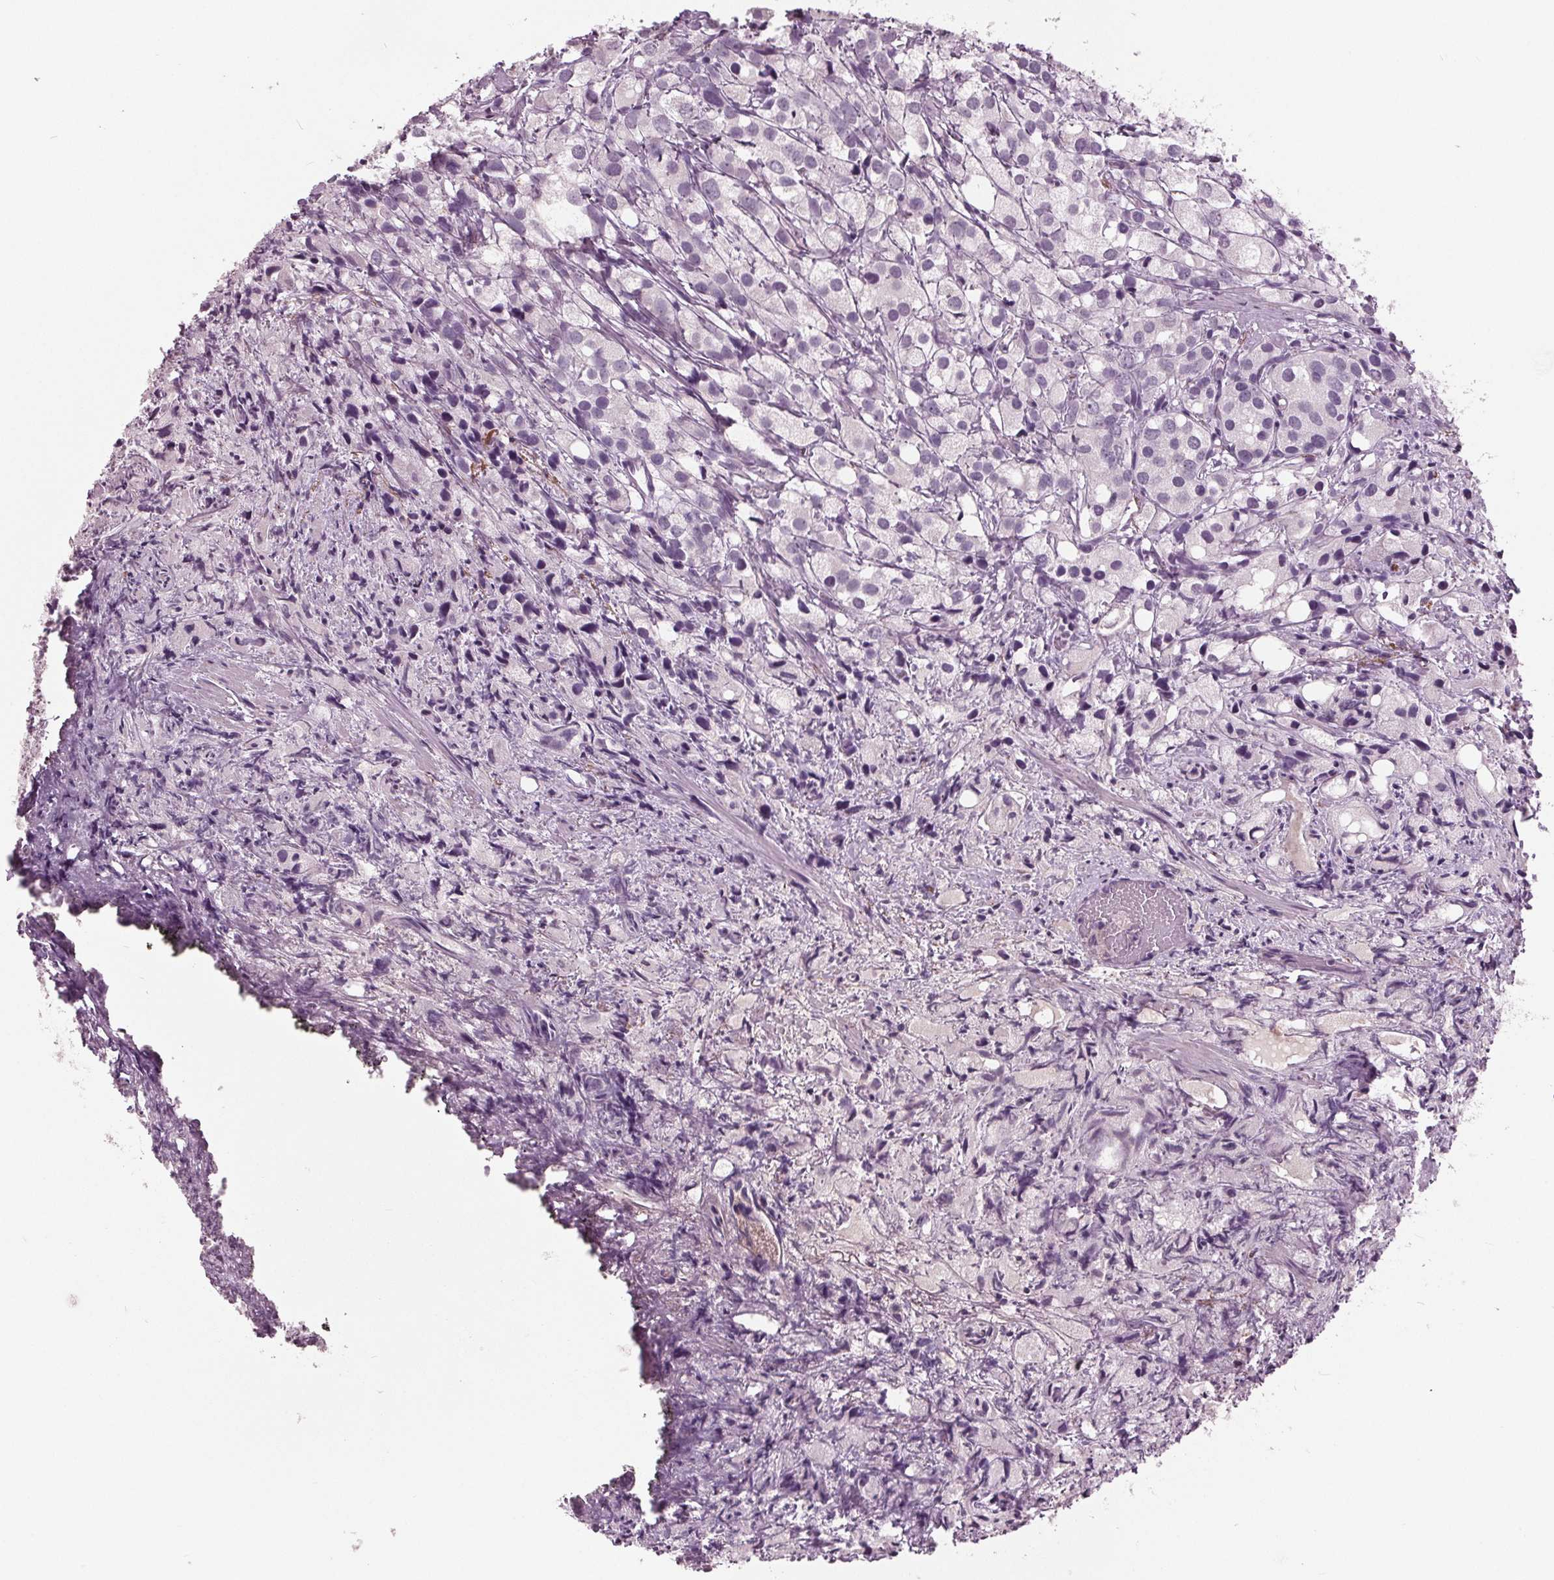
{"staining": {"intensity": "negative", "quantity": "none", "location": "none"}, "tissue": "prostate cancer", "cell_type": "Tumor cells", "image_type": "cancer", "snomed": [{"axis": "morphology", "description": "Adenocarcinoma, High grade"}, {"axis": "topography", "description": "Prostate"}], "caption": "The immunohistochemistry image has no significant expression in tumor cells of high-grade adenocarcinoma (prostate) tissue.", "gene": "AMBP", "patient": {"sex": "male", "age": 86}}